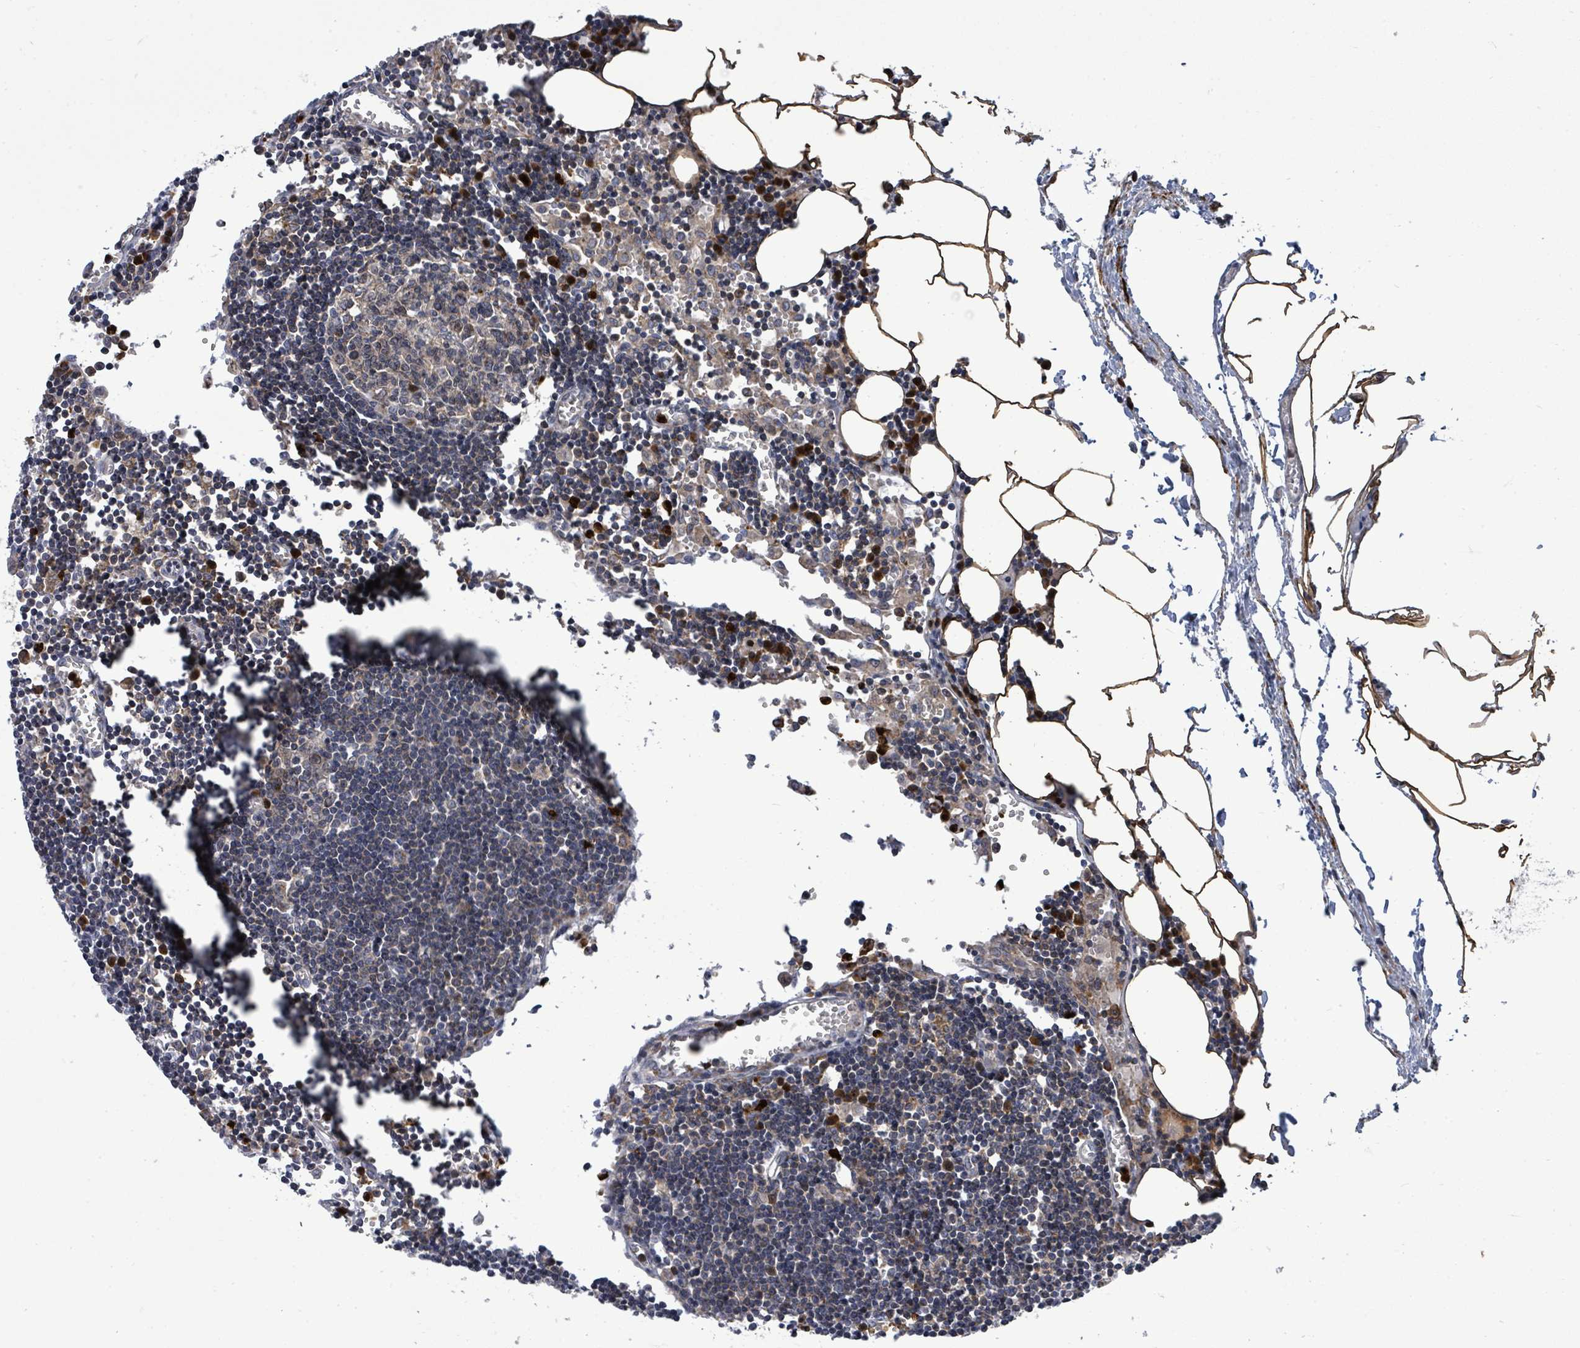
{"staining": {"intensity": "weak", "quantity": "<25%", "location": "cytoplasmic/membranous,nuclear"}, "tissue": "lymph node", "cell_type": "Germinal center cells", "image_type": "normal", "snomed": [{"axis": "morphology", "description": "Normal tissue, NOS"}, {"axis": "topography", "description": "Lymph node"}], "caption": "High power microscopy micrograph of an immunohistochemistry (IHC) histopathology image of normal lymph node, revealing no significant expression in germinal center cells. (Brightfield microscopy of DAB (3,3'-diaminobenzidine) immunohistochemistry (IHC) at high magnification).", "gene": "SAR1A", "patient": {"sex": "male", "age": 62}}